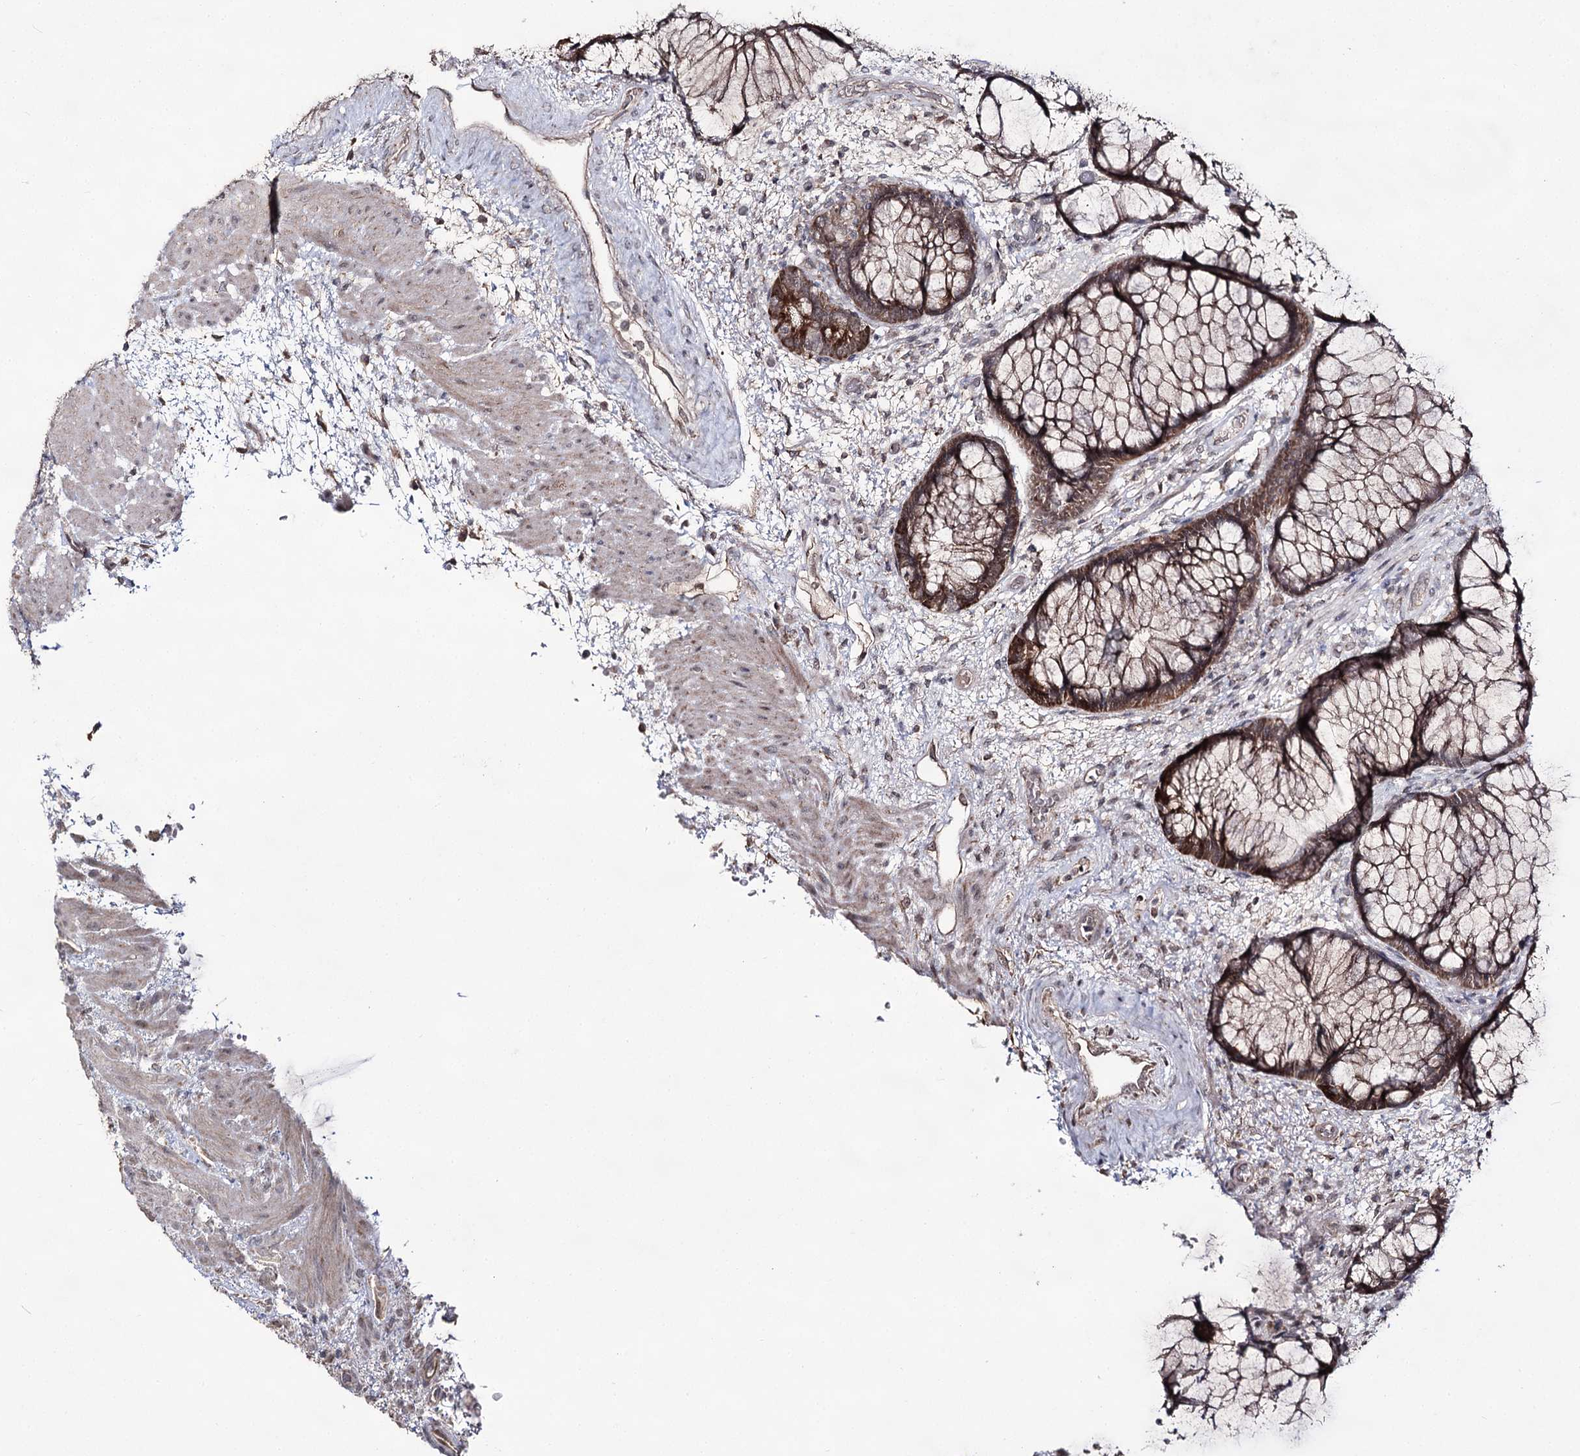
{"staining": {"intensity": "strong", "quantity": "25%-75%", "location": "cytoplasmic/membranous,nuclear"}, "tissue": "rectum", "cell_type": "Glandular cells", "image_type": "normal", "snomed": [{"axis": "morphology", "description": "Normal tissue, NOS"}, {"axis": "topography", "description": "Rectum"}], "caption": "Glandular cells reveal strong cytoplasmic/membranous,nuclear expression in approximately 25%-75% of cells in unremarkable rectum. The protein is stained brown, and the nuclei are stained in blue (DAB (3,3'-diaminobenzidine) IHC with brightfield microscopy, high magnification).", "gene": "ACTR6", "patient": {"sex": "male", "age": 51}}